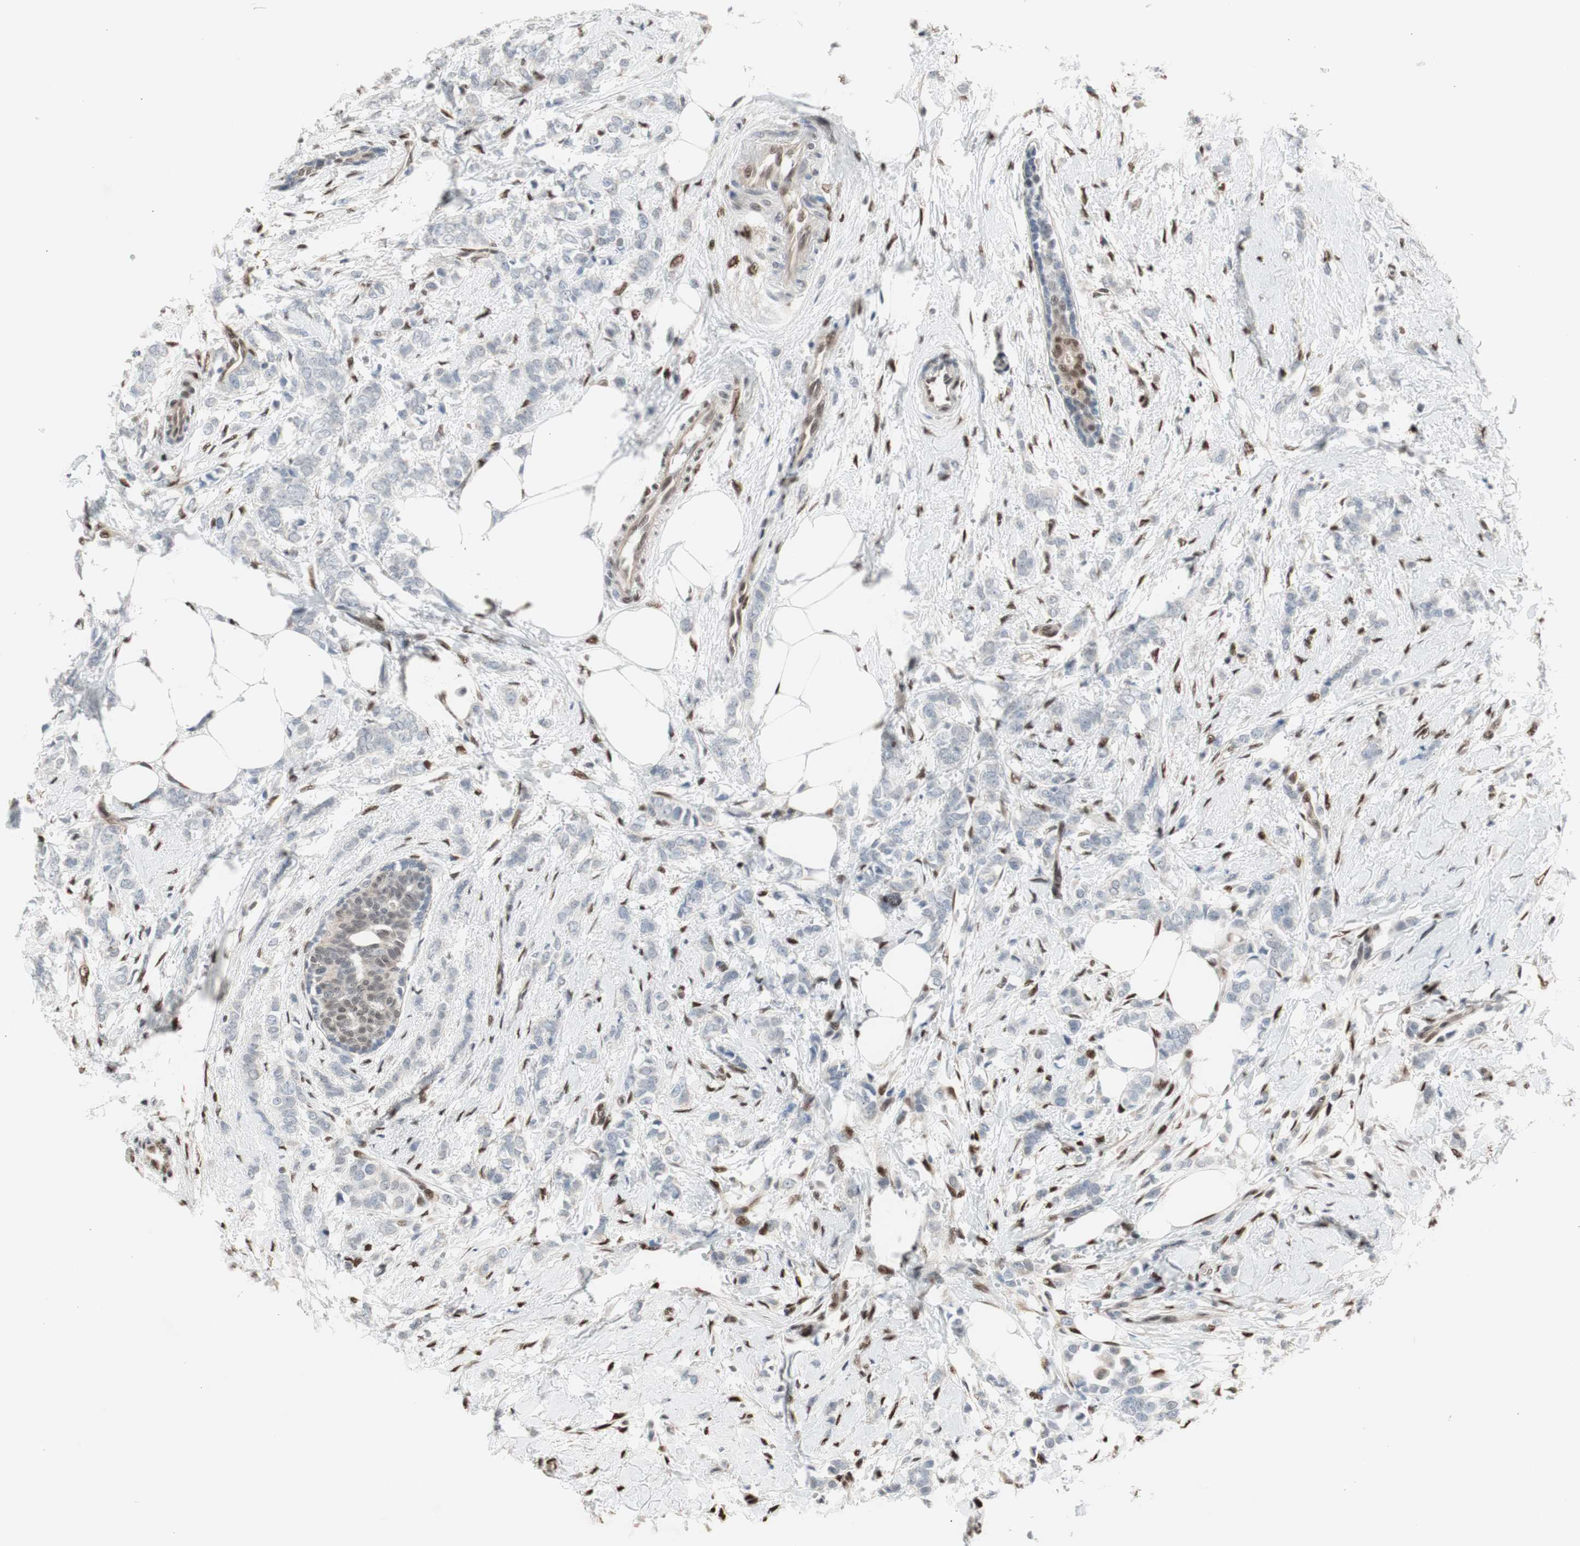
{"staining": {"intensity": "negative", "quantity": "none", "location": "none"}, "tissue": "breast cancer", "cell_type": "Tumor cells", "image_type": "cancer", "snomed": [{"axis": "morphology", "description": "Lobular carcinoma, in situ"}, {"axis": "morphology", "description": "Lobular carcinoma"}, {"axis": "topography", "description": "Breast"}], "caption": "Lobular carcinoma (breast) was stained to show a protein in brown. There is no significant expression in tumor cells.", "gene": "PML", "patient": {"sex": "female", "age": 41}}